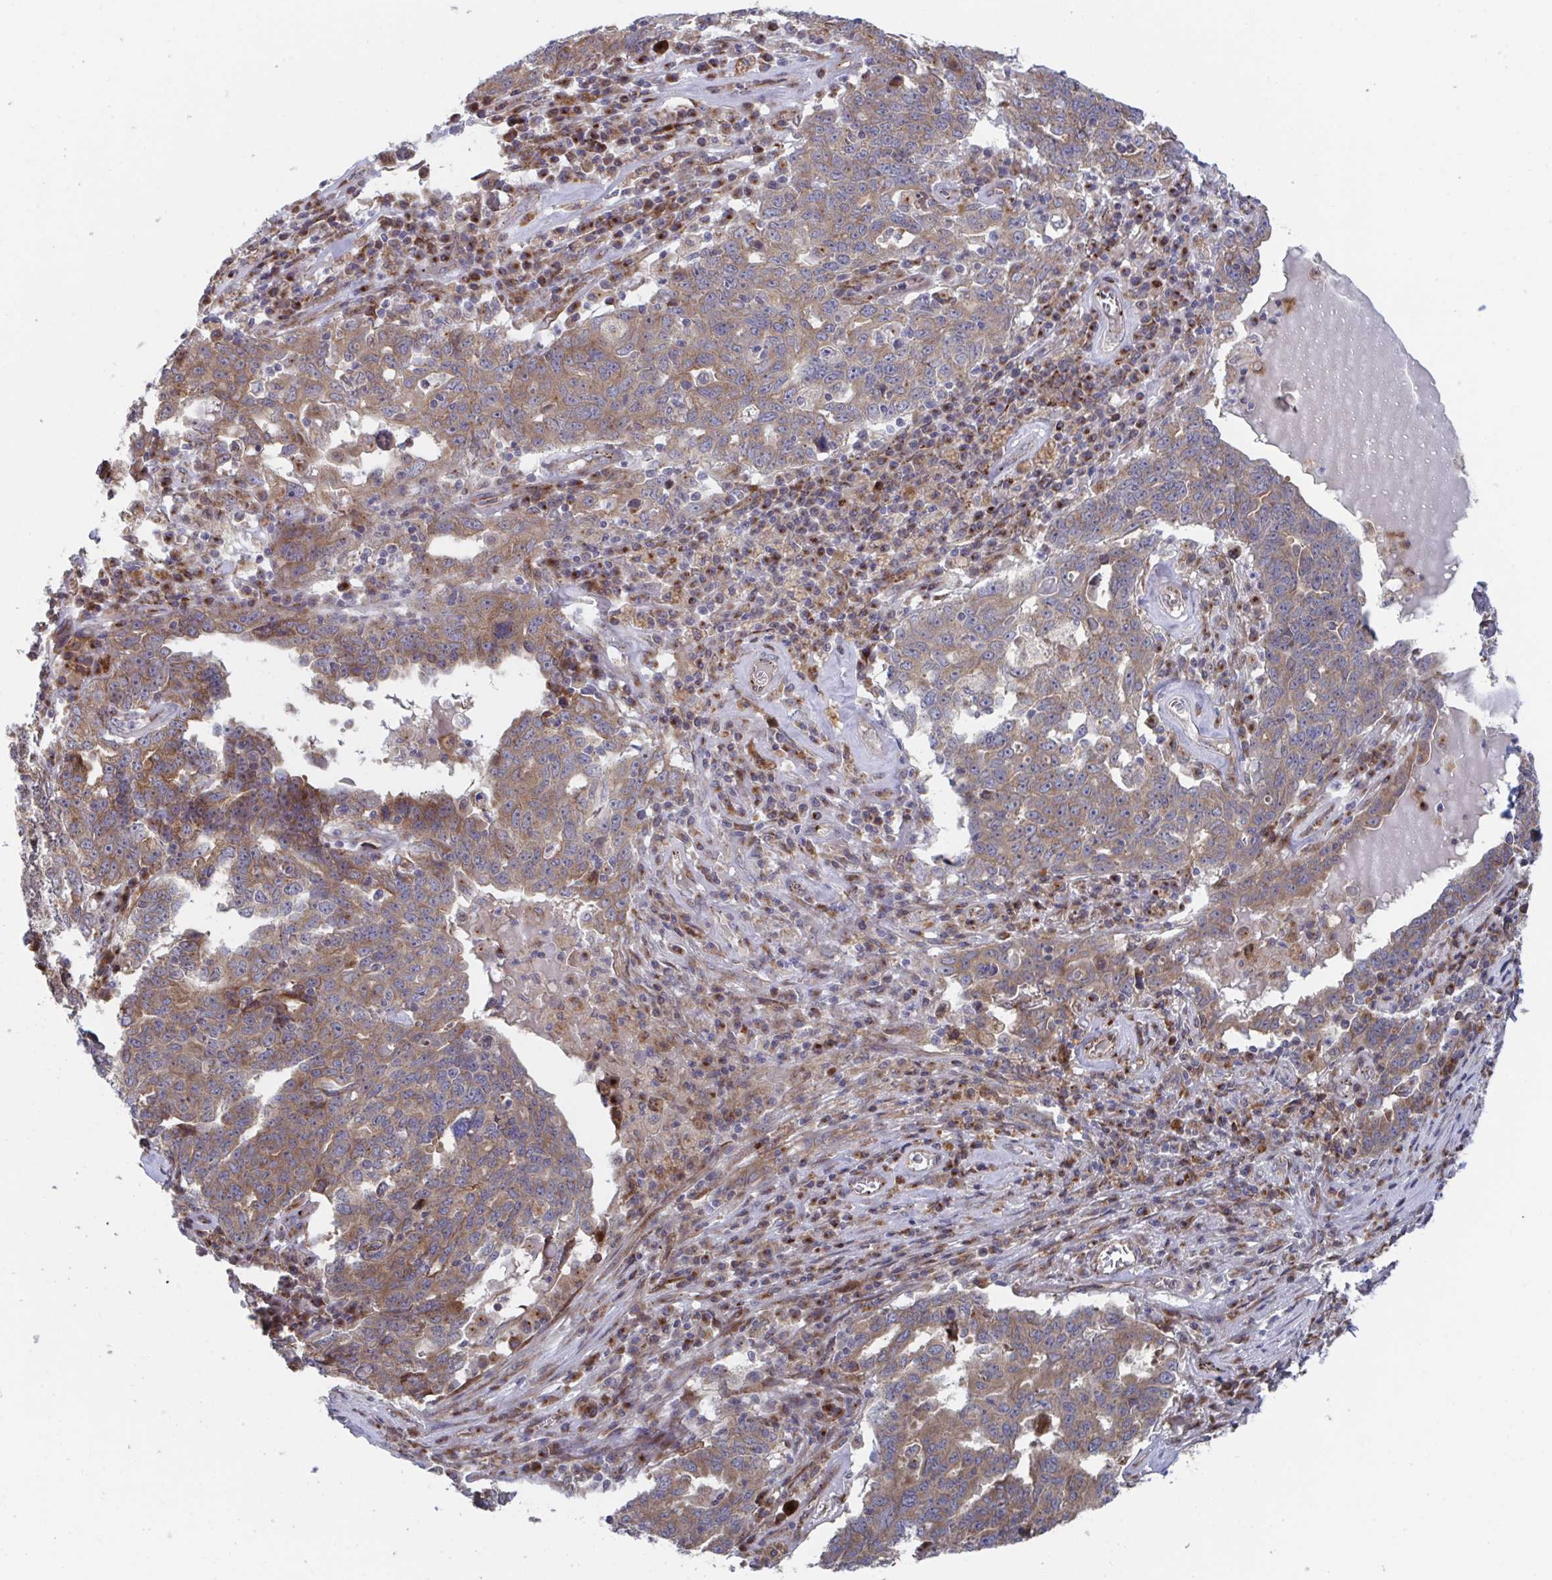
{"staining": {"intensity": "moderate", "quantity": ">75%", "location": "cytoplasmic/membranous"}, "tissue": "ovarian cancer", "cell_type": "Tumor cells", "image_type": "cancer", "snomed": [{"axis": "morphology", "description": "Carcinoma, endometroid"}, {"axis": "topography", "description": "Ovary"}], "caption": "Human ovarian endometroid carcinoma stained with a protein marker exhibits moderate staining in tumor cells.", "gene": "FJX1", "patient": {"sex": "female", "age": 62}}